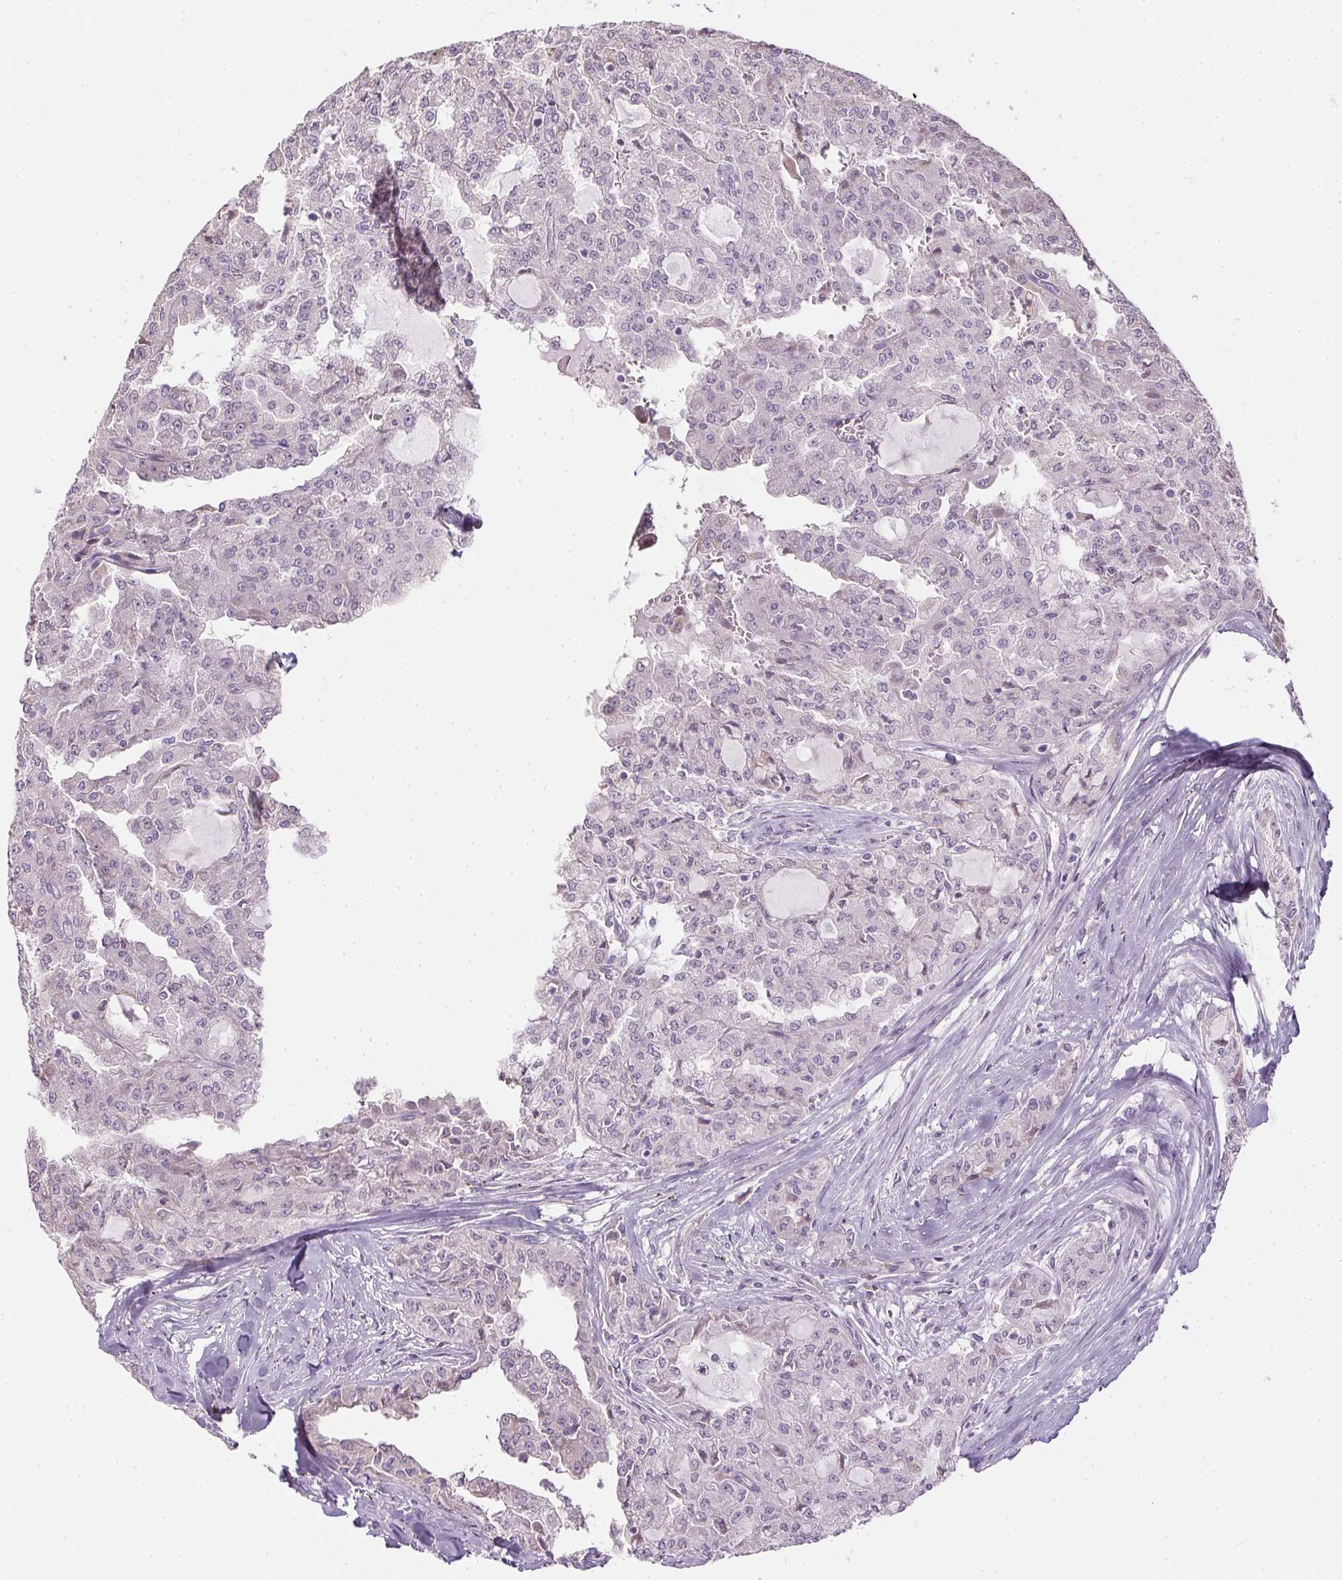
{"staining": {"intensity": "negative", "quantity": "none", "location": "none"}, "tissue": "head and neck cancer", "cell_type": "Tumor cells", "image_type": "cancer", "snomed": [{"axis": "morphology", "description": "Adenocarcinoma, NOS"}, {"axis": "topography", "description": "Head-Neck"}], "caption": "Immunohistochemistry of adenocarcinoma (head and neck) displays no positivity in tumor cells.", "gene": "CTCFL", "patient": {"sex": "male", "age": 64}}